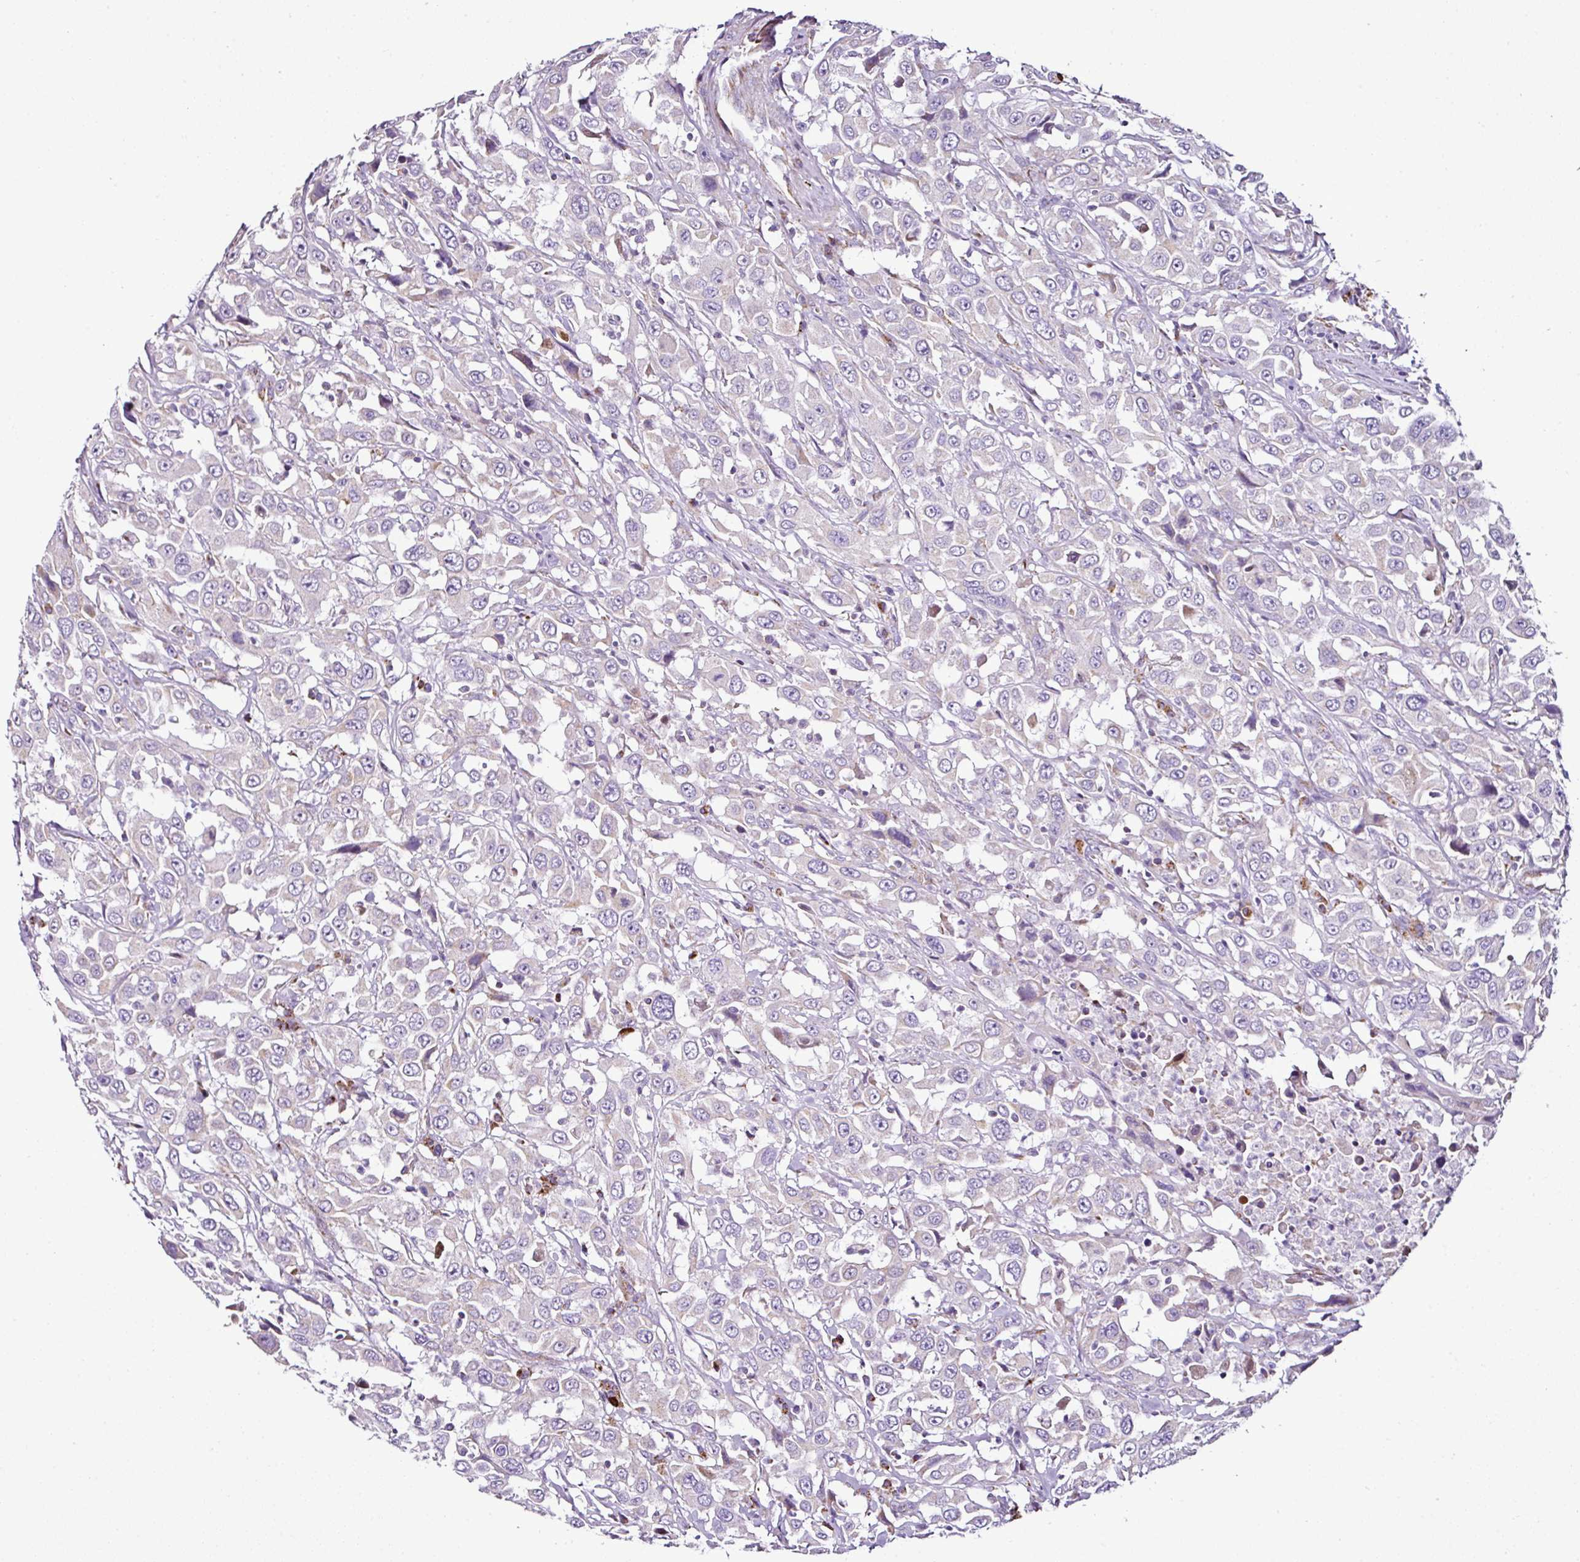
{"staining": {"intensity": "negative", "quantity": "none", "location": "none"}, "tissue": "urothelial cancer", "cell_type": "Tumor cells", "image_type": "cancer", "snomed": [{"axis": "morphology", "description": "Urothelial carcinoma, High grade"}, {"axis": "topography", "description": "Urinary bladder"}], "caption": "Urothelial cancer was stained to show a protein in brown. There is no significant positivity in tumor cells.", "gene": "DPAGT1", "patient": {"sex": "male", "age": 61}}